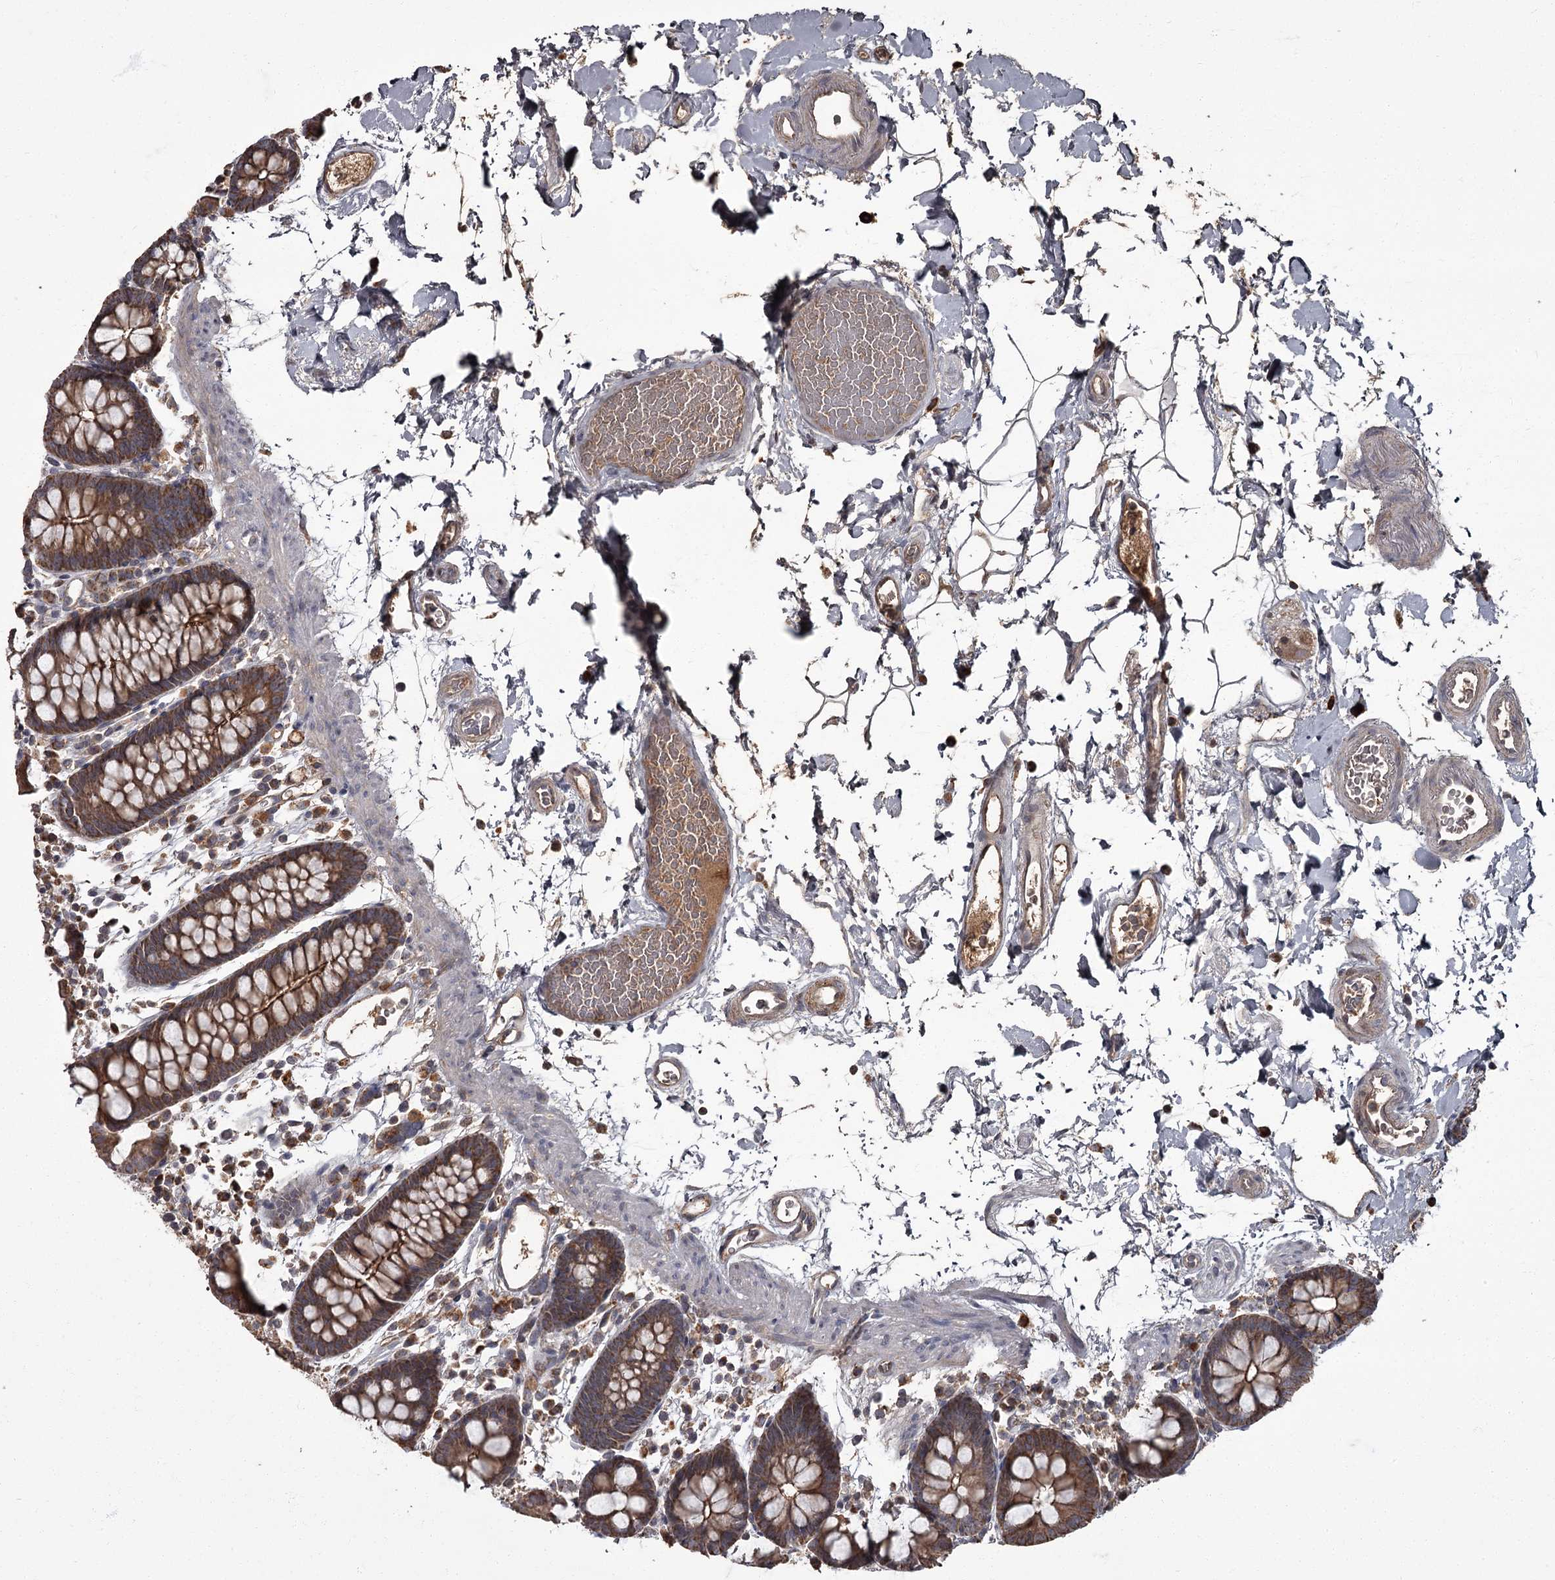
{"staining": {"intensity": "moderate", "quantity": ">75%", "location": "cytoplasmic/membranous"}, "tissue": "colon", "cell_type": "Endothelial cells", "image_type": "normal", "snomed": [{"axis": "morphology", "description": "Normal tissue, NOS"}, {"axis": "topography", "description": "Colon"}], "caption": "Approximately >75% of endothelial cells in unremarkable human colon demonstrate moderate cytoplasmic/membranous protein staining as visualized by brown immunohistochemical staining.", "gene": "THAP9", "patient": {"sex": "male", "age": 75}}